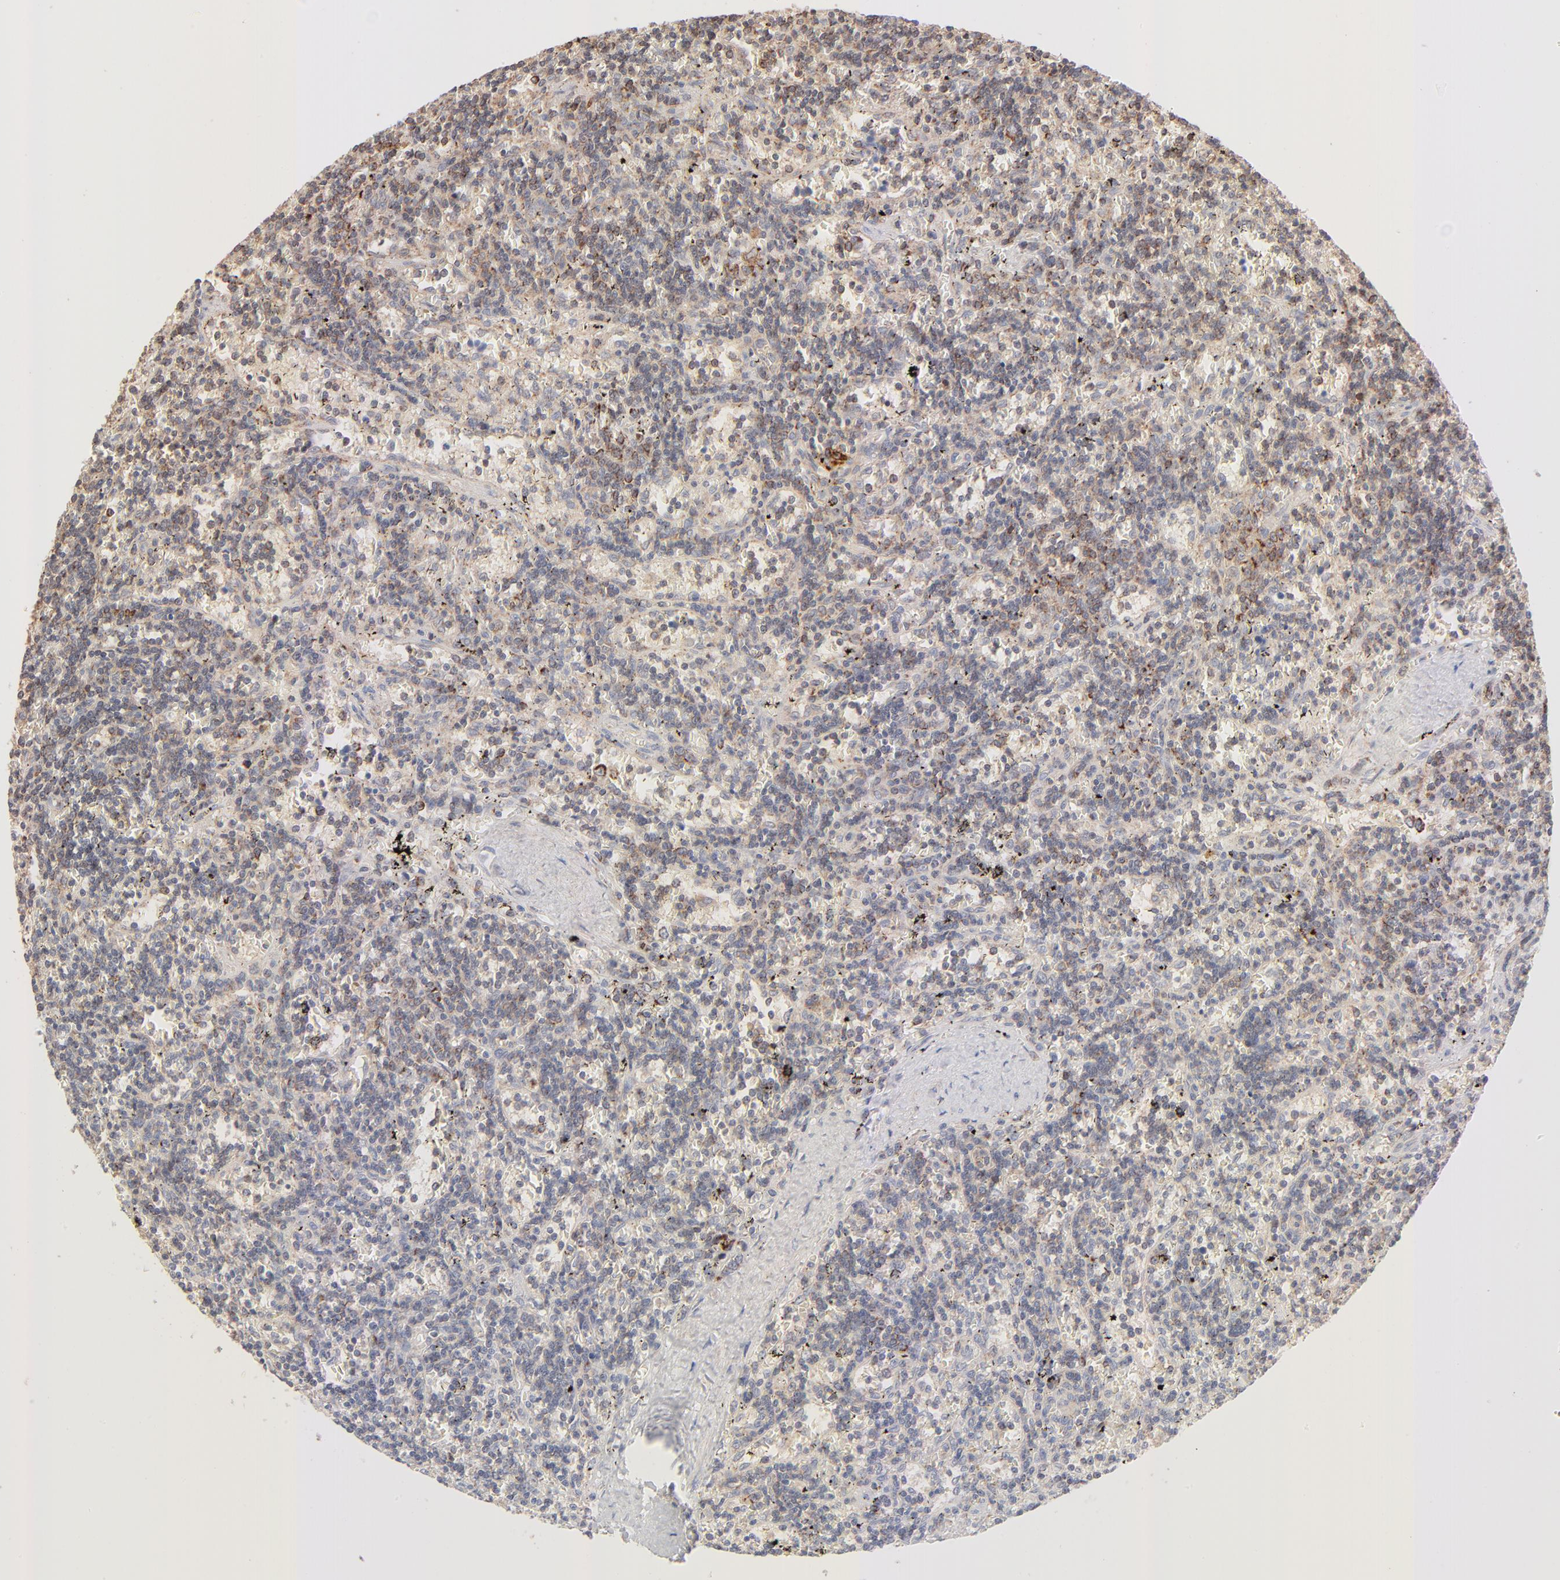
{"staining": {"intensity": "moderate", "quantity": "<25%", "location": "cytoplasmic/membranous"}, "tissue": "lymphoma", "cell_type": "Tumor cells", "image_type": "cancer", "snomed": [{"axis": "morphology", "description": "Malignant lymphoma, non-Hodgkin's type, Low grade"}, {"axis": "topography", "description": "Spleen"}], "caption": "Tumor cells exhibit moderate cytoplasmic/membranous staining in approximately <25% of cells in lymphoma.", "gene": "CSPG4", "patient": {"sex": "male", "age": 60}}